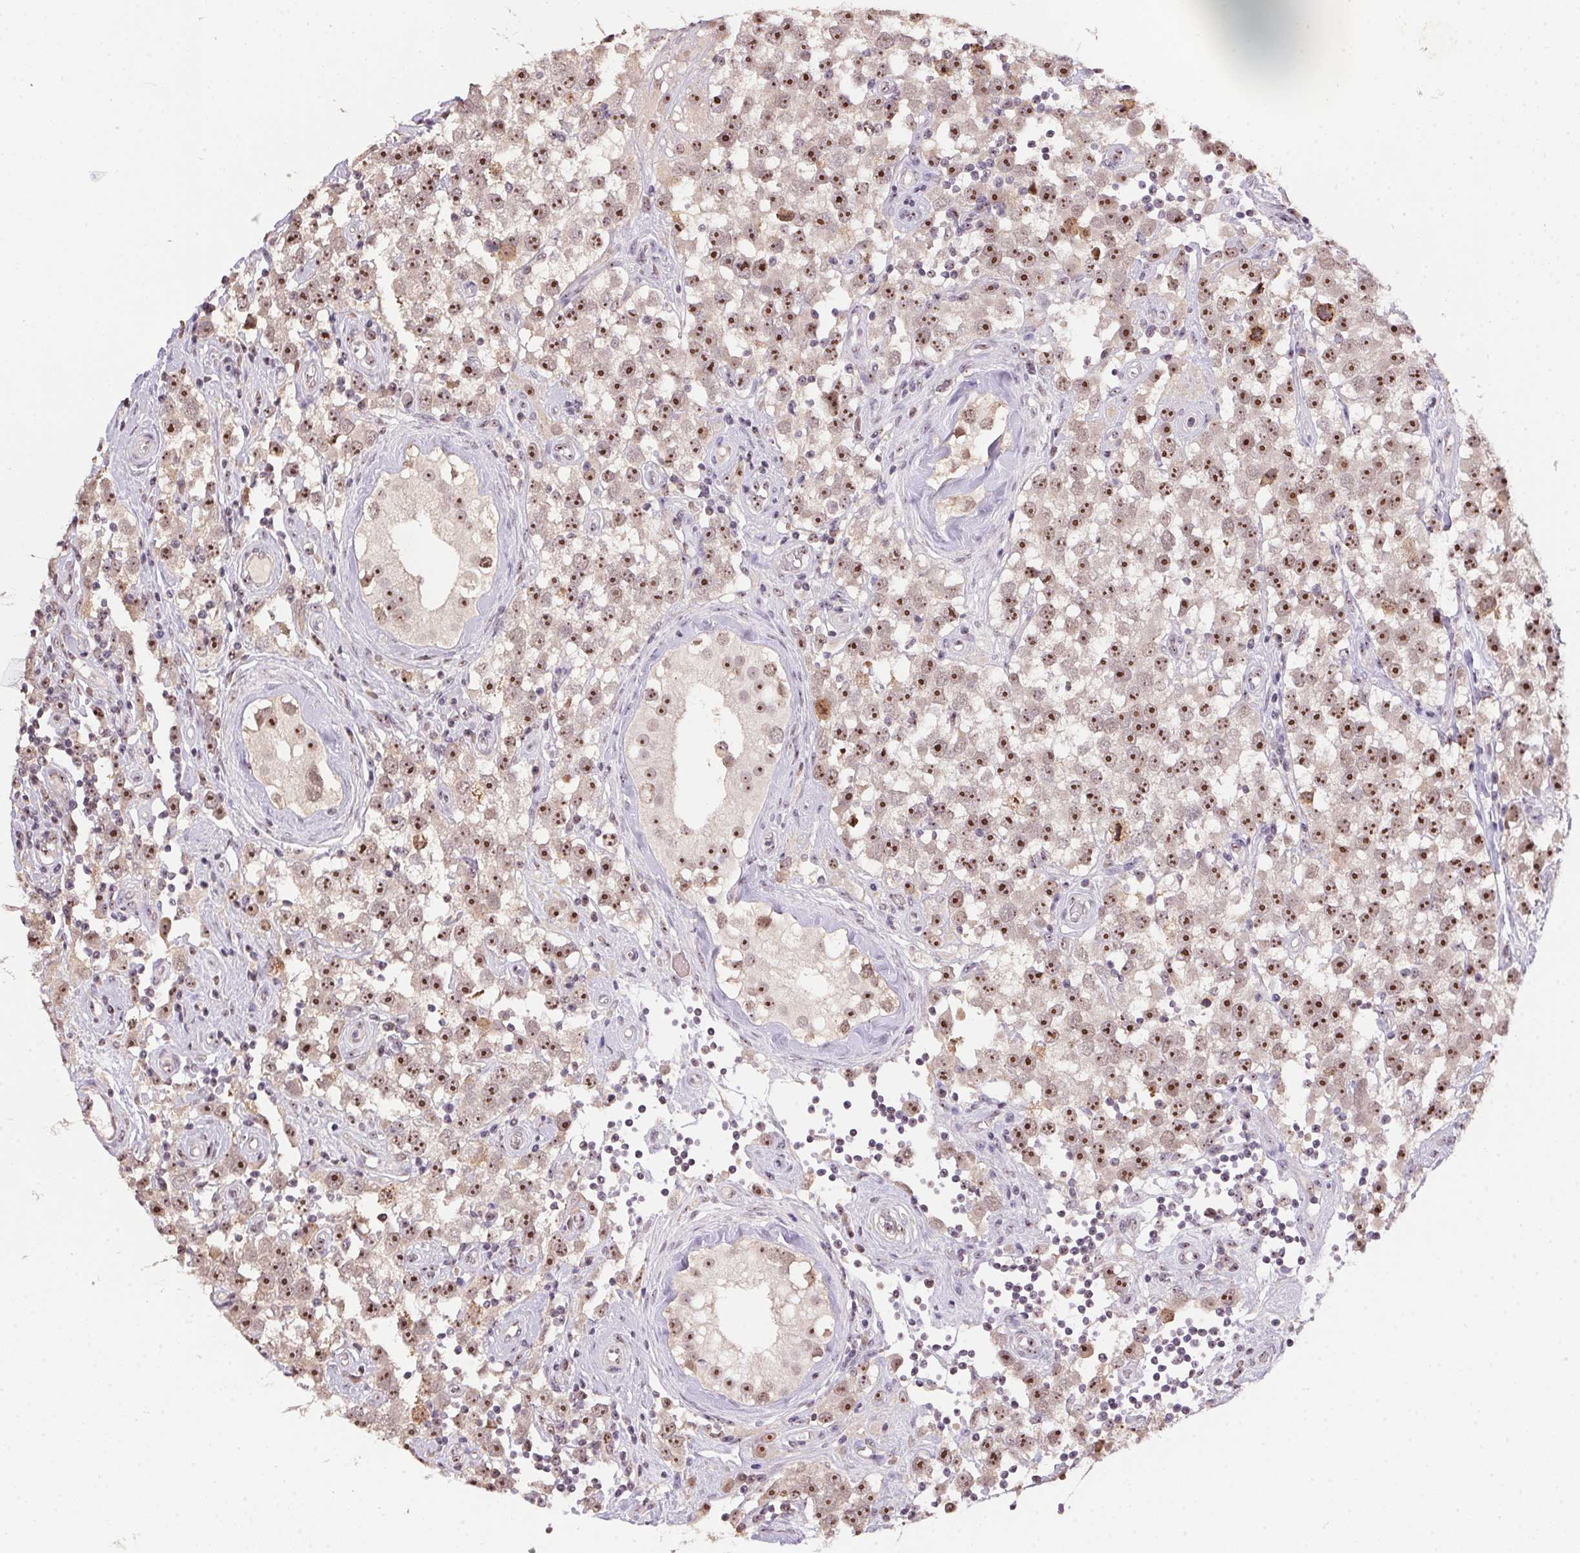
{"staining": {"intensity": "moderate", "quantity": ">75%", "location": "nuclear"}, "tissue": "testis cancer", "cell_type": "Tumor cells", "image_type": "cancer", "snomed": [{"axis": "morphology", "description": "Seminoma, NOS"}, {"axis": "topography", "description": "Testis"}], "caption": "Testis cancer (seminoma) stained for a protein demonstrates moderate nuclear positivity in tumor cells. The protein of interest is shown in brown color, while the nuclei are stained blue.", "gene": "BATF2", "patient": {"sex": "male", "age": 34}}